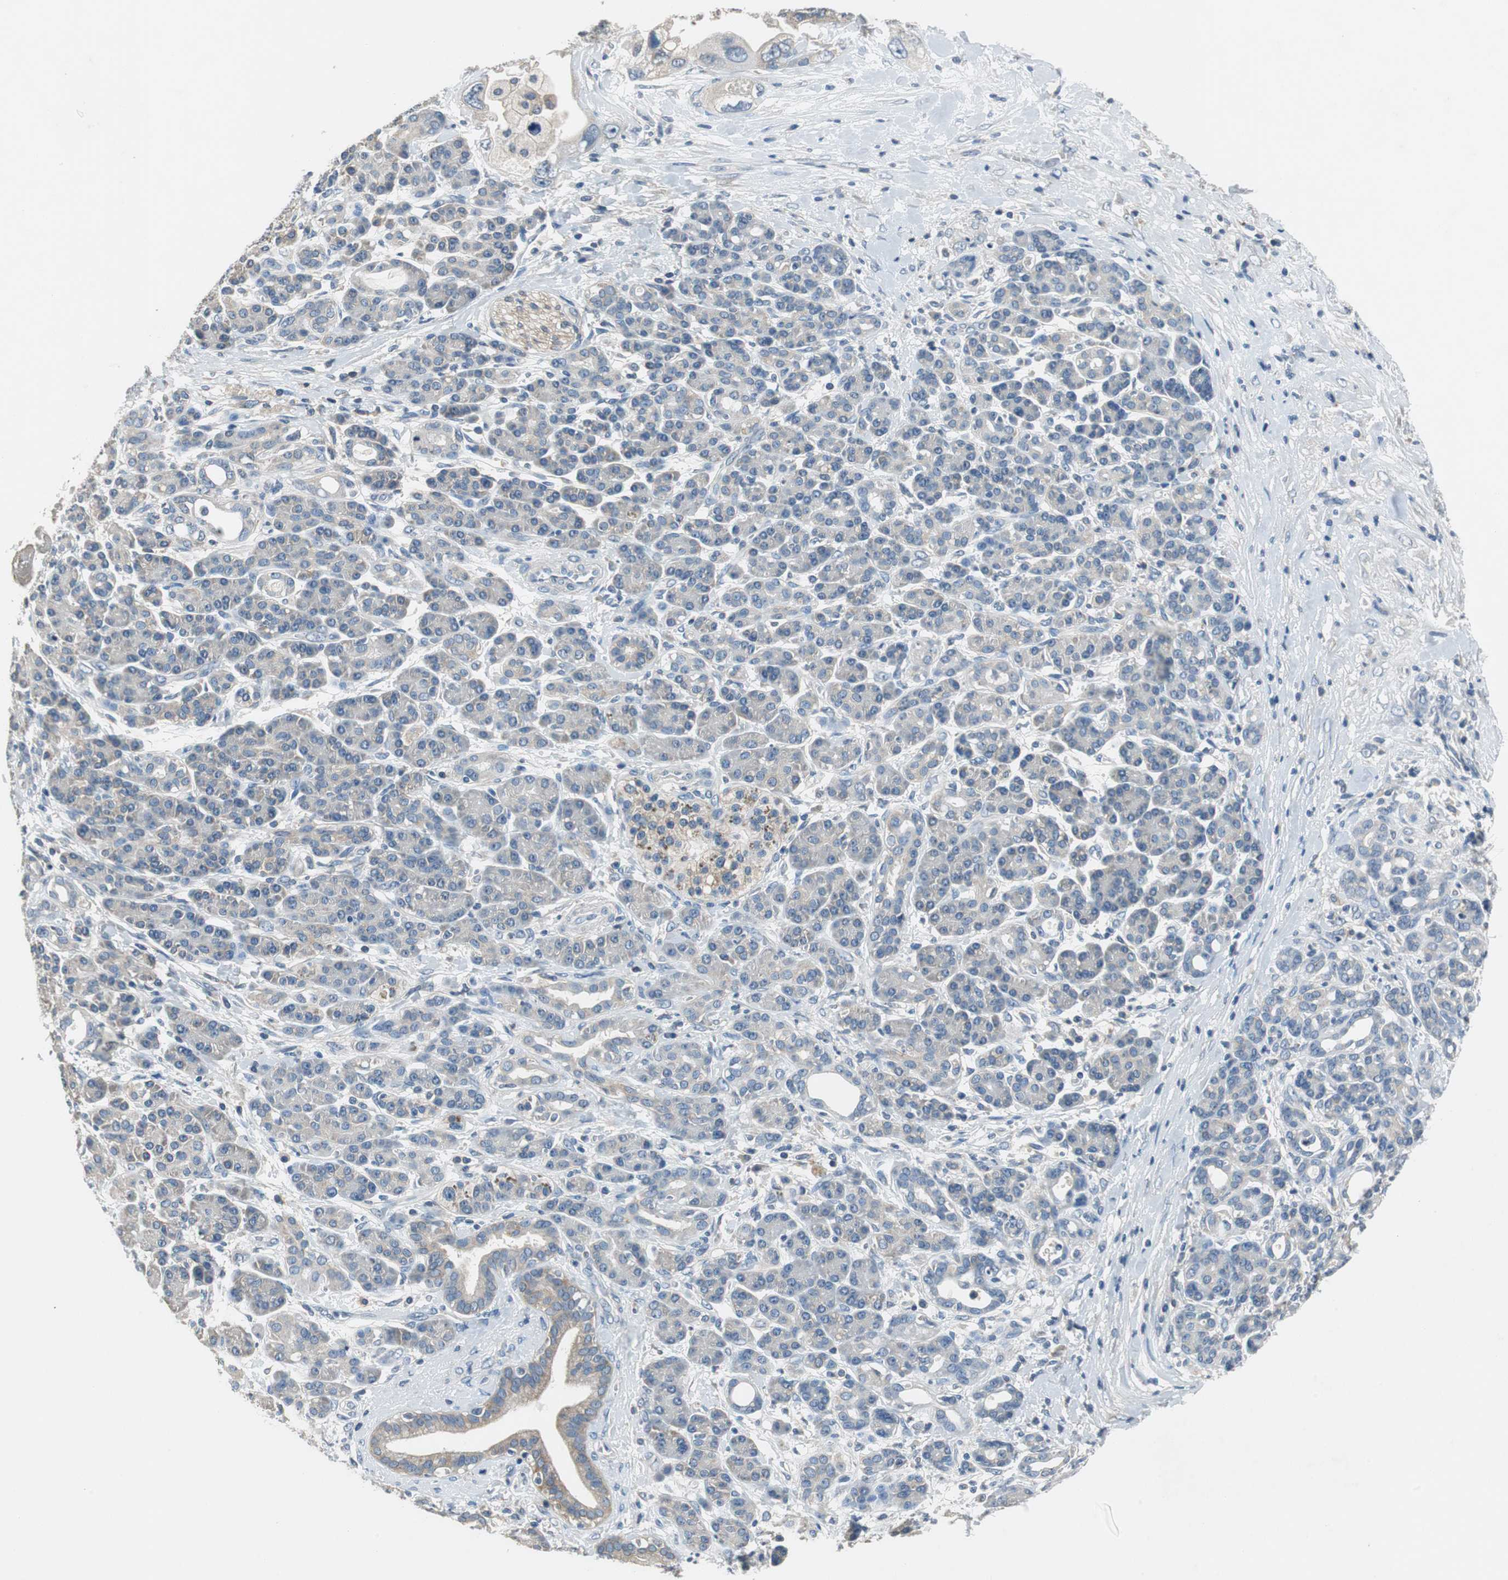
{"staining": {"intensity": "weak", "quantity": "25%-75%", "location": "cytoplasmic/membranous"}, "tissue": "pancreatic cancer", "cell_type": "Tumor cells", "image_type": "cancer", "snomed": [{"axis": "morphology", "description": "Adenocarcinoma, NOS"}, {"axis": "topography", "description": "Pancreas"}], "caption": "A low amount of weak cytoplasmic/membranous positivity is appreciated in about 25%-75% of tumor cells in pancreatic cancer tissue.", "gene": "PRKCA", "patient": {"sex": "female", "age": 77}}